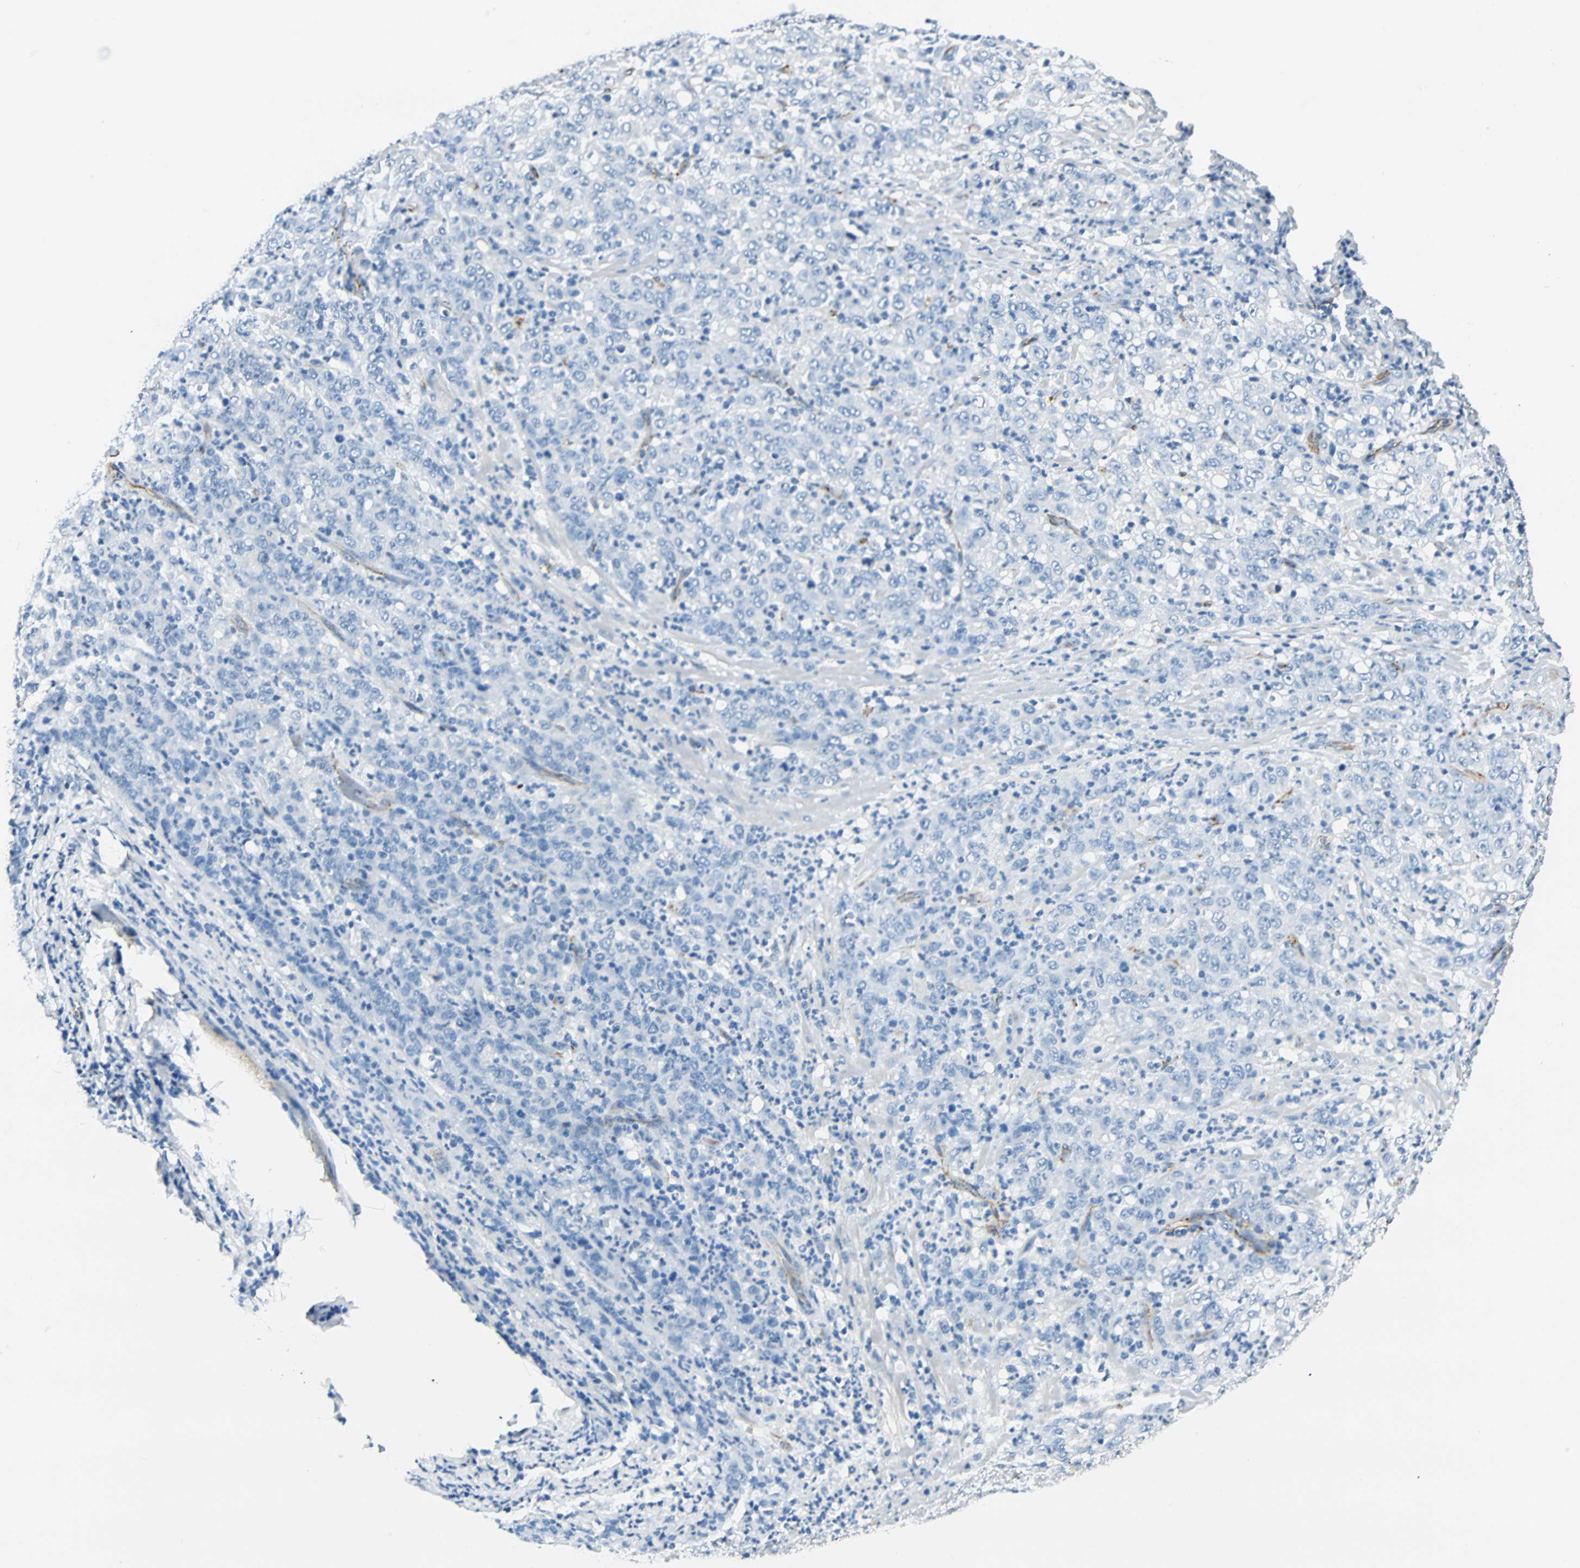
{"staining": {"intensity": "negative", "quantity": "none", "location": "none"}, "tissue": "stomach cancer", "cell_type": "Tumor cells", "image_type": "cancer", "snomed": [{"axis": "morphology", "description": "Adenocarcinoma, NOS"}, {"axis": "topography", "description": "Stomach, lower"}], "caption": "DAB immunohistochemical staining of human stomach cancer (adenocarcinoma) exhibits no significant staining in tumor cells.", "gene": "VPS9D1", "patient": {"sex": "female", "age": 71}}